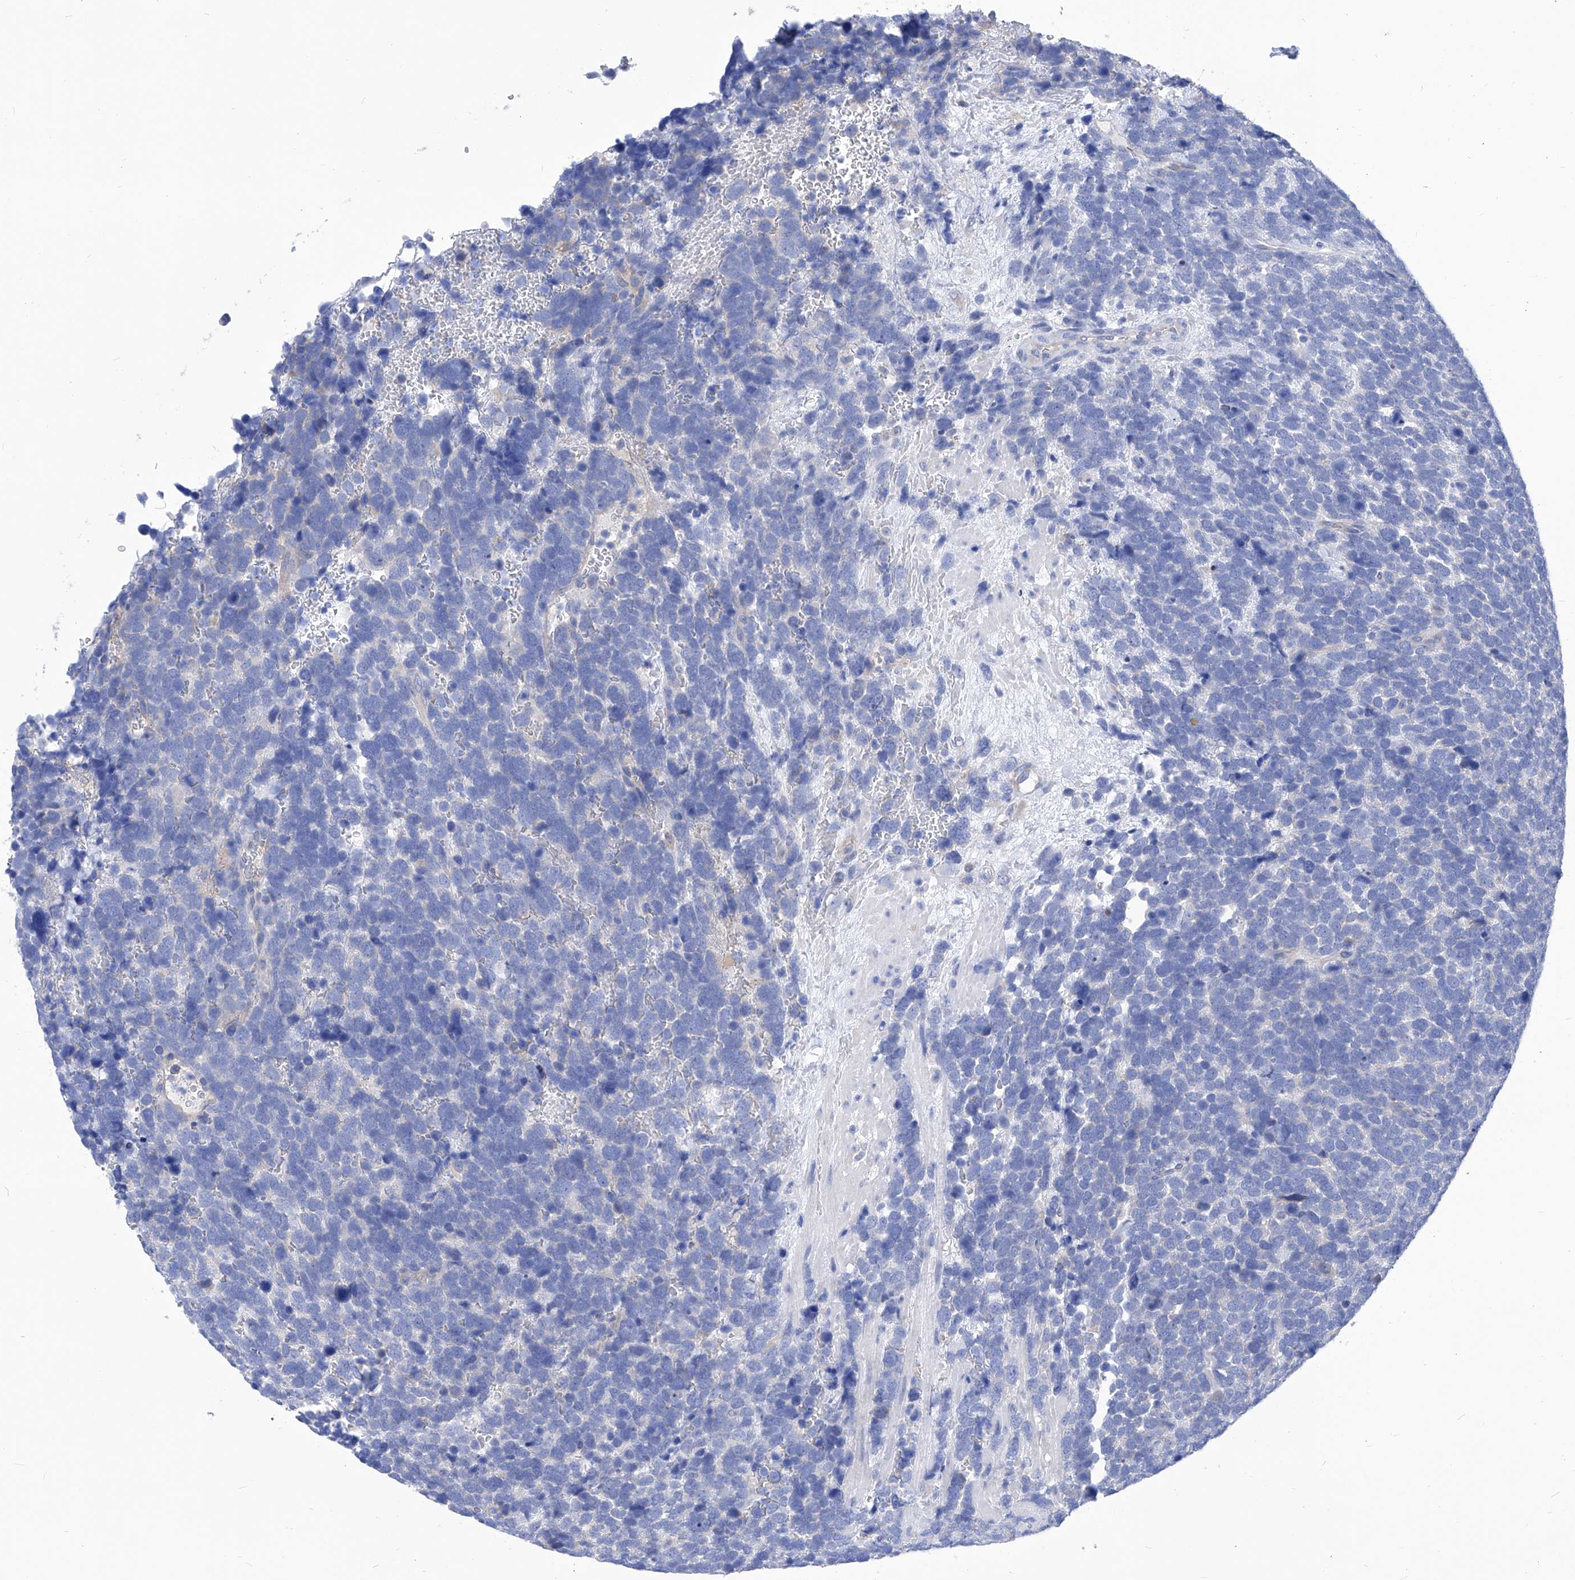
{"staining": {"intensity": "negative", "quantity": "none", "location": "none"}, "tissue": "urothelial cancer", "cell_type": "Tumor cells", "image_type": "cancer", "snomed": [{"axis": "morphology", "description": "Urothelial carcinoma, High grade"}, {"axis": "topography", "description": "Urinary bladder"}], "caption": "Immunohistochemistry (IHC) photomicrograph of urothelial cancer stained for a protein (brown), which reveals no staining in tumor cells.", "gene": "XPNPEP1", "patient": {"sex": "female", "age": 82}}